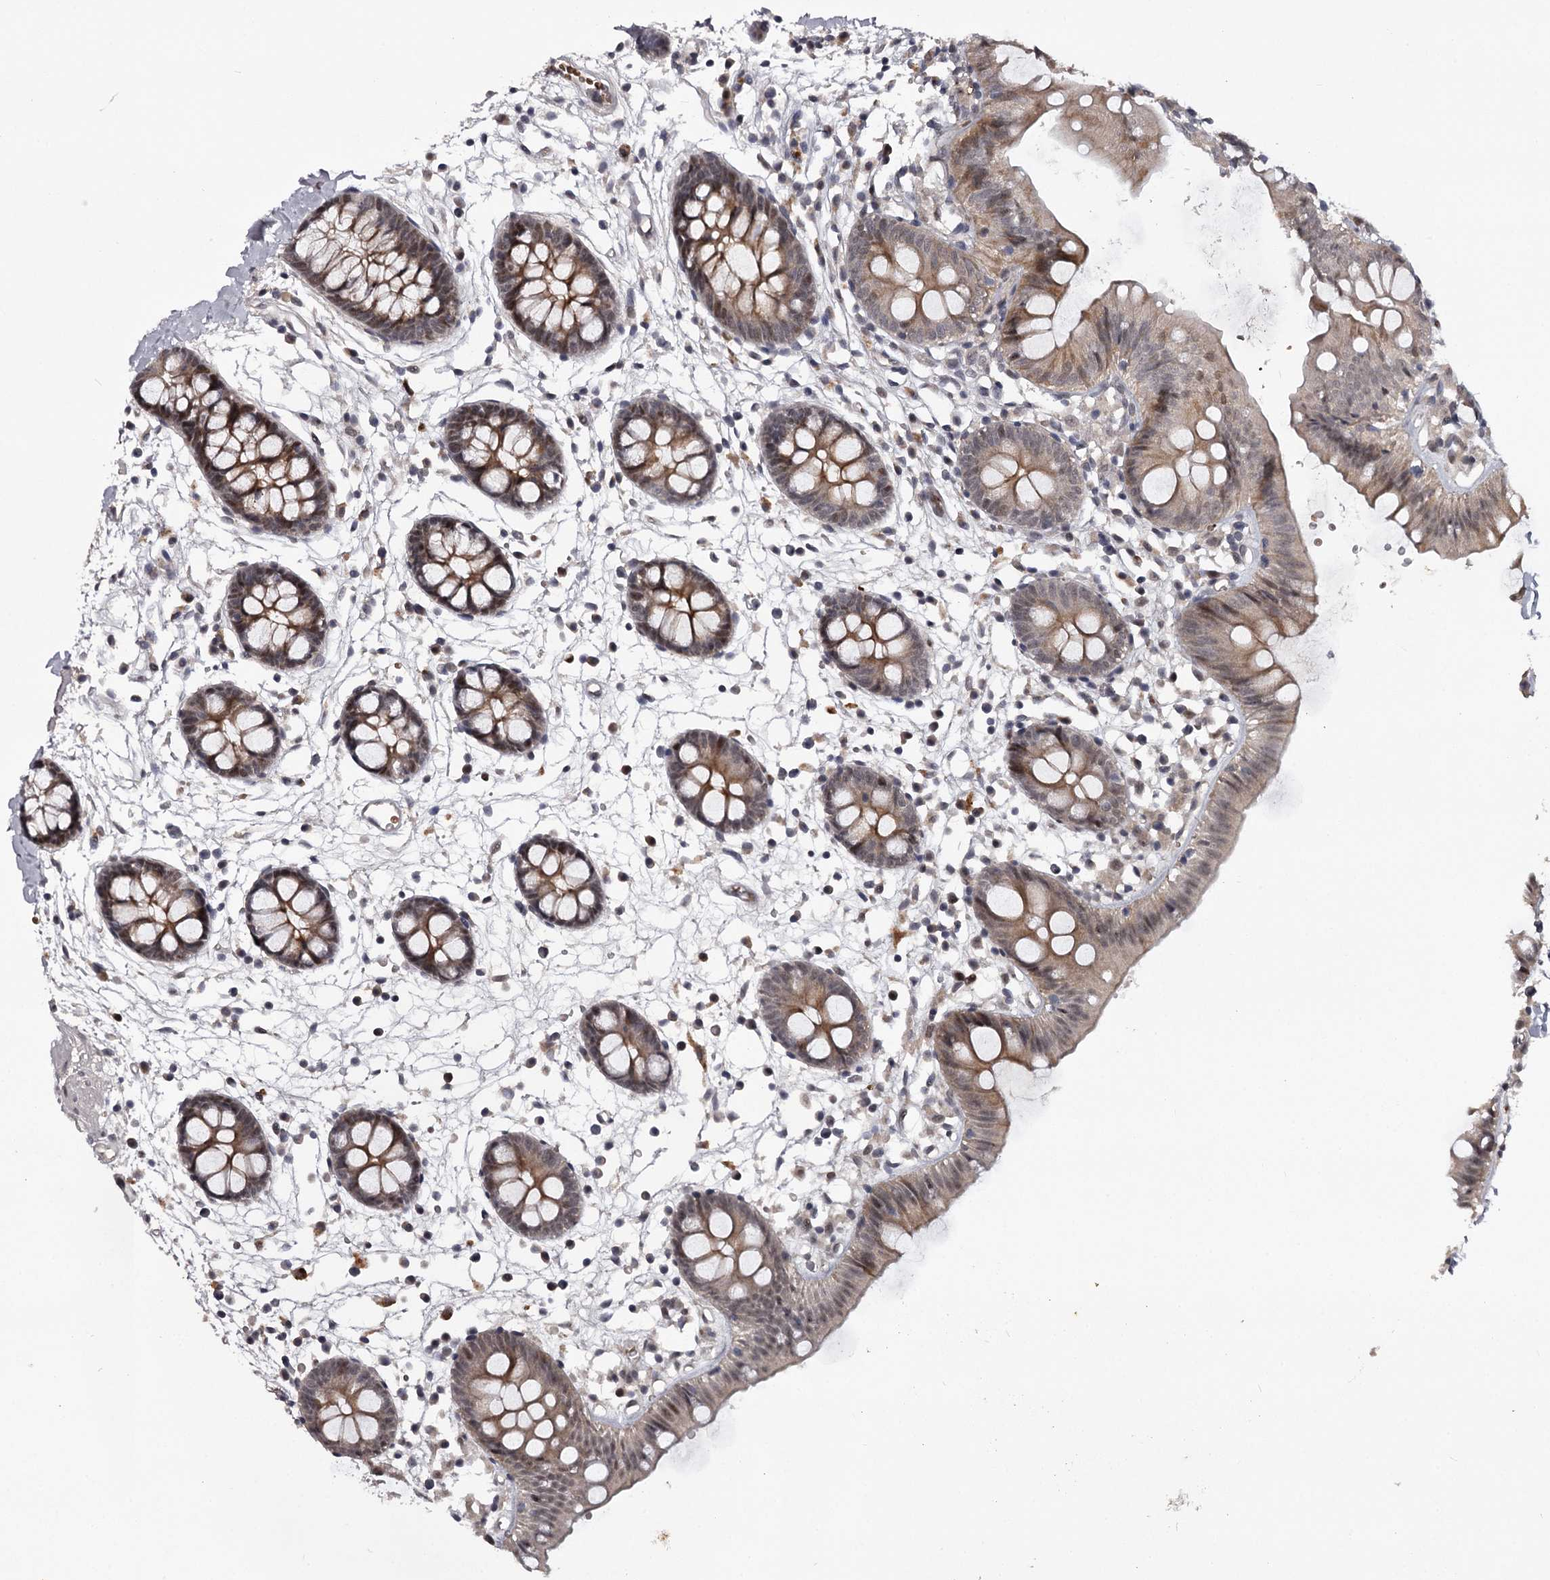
{"staining": {"intensity": "negative", "quantity": "none", "location": "none"}, "tissue": "colon", "cell_type": "Endothelial cells", "image_type": "normal", "snomed": [{"axis": "morphology", "description": "Normal tissue, NOS"}, {"axis": "topography", "description": "Colon"}], "caption": "DAB immunohistochemical staining of unremarkable human colon reveals no significant staining in endothelial cells.", "gene": "RNF44", "patient": {"sex": "male", "age": 56}}